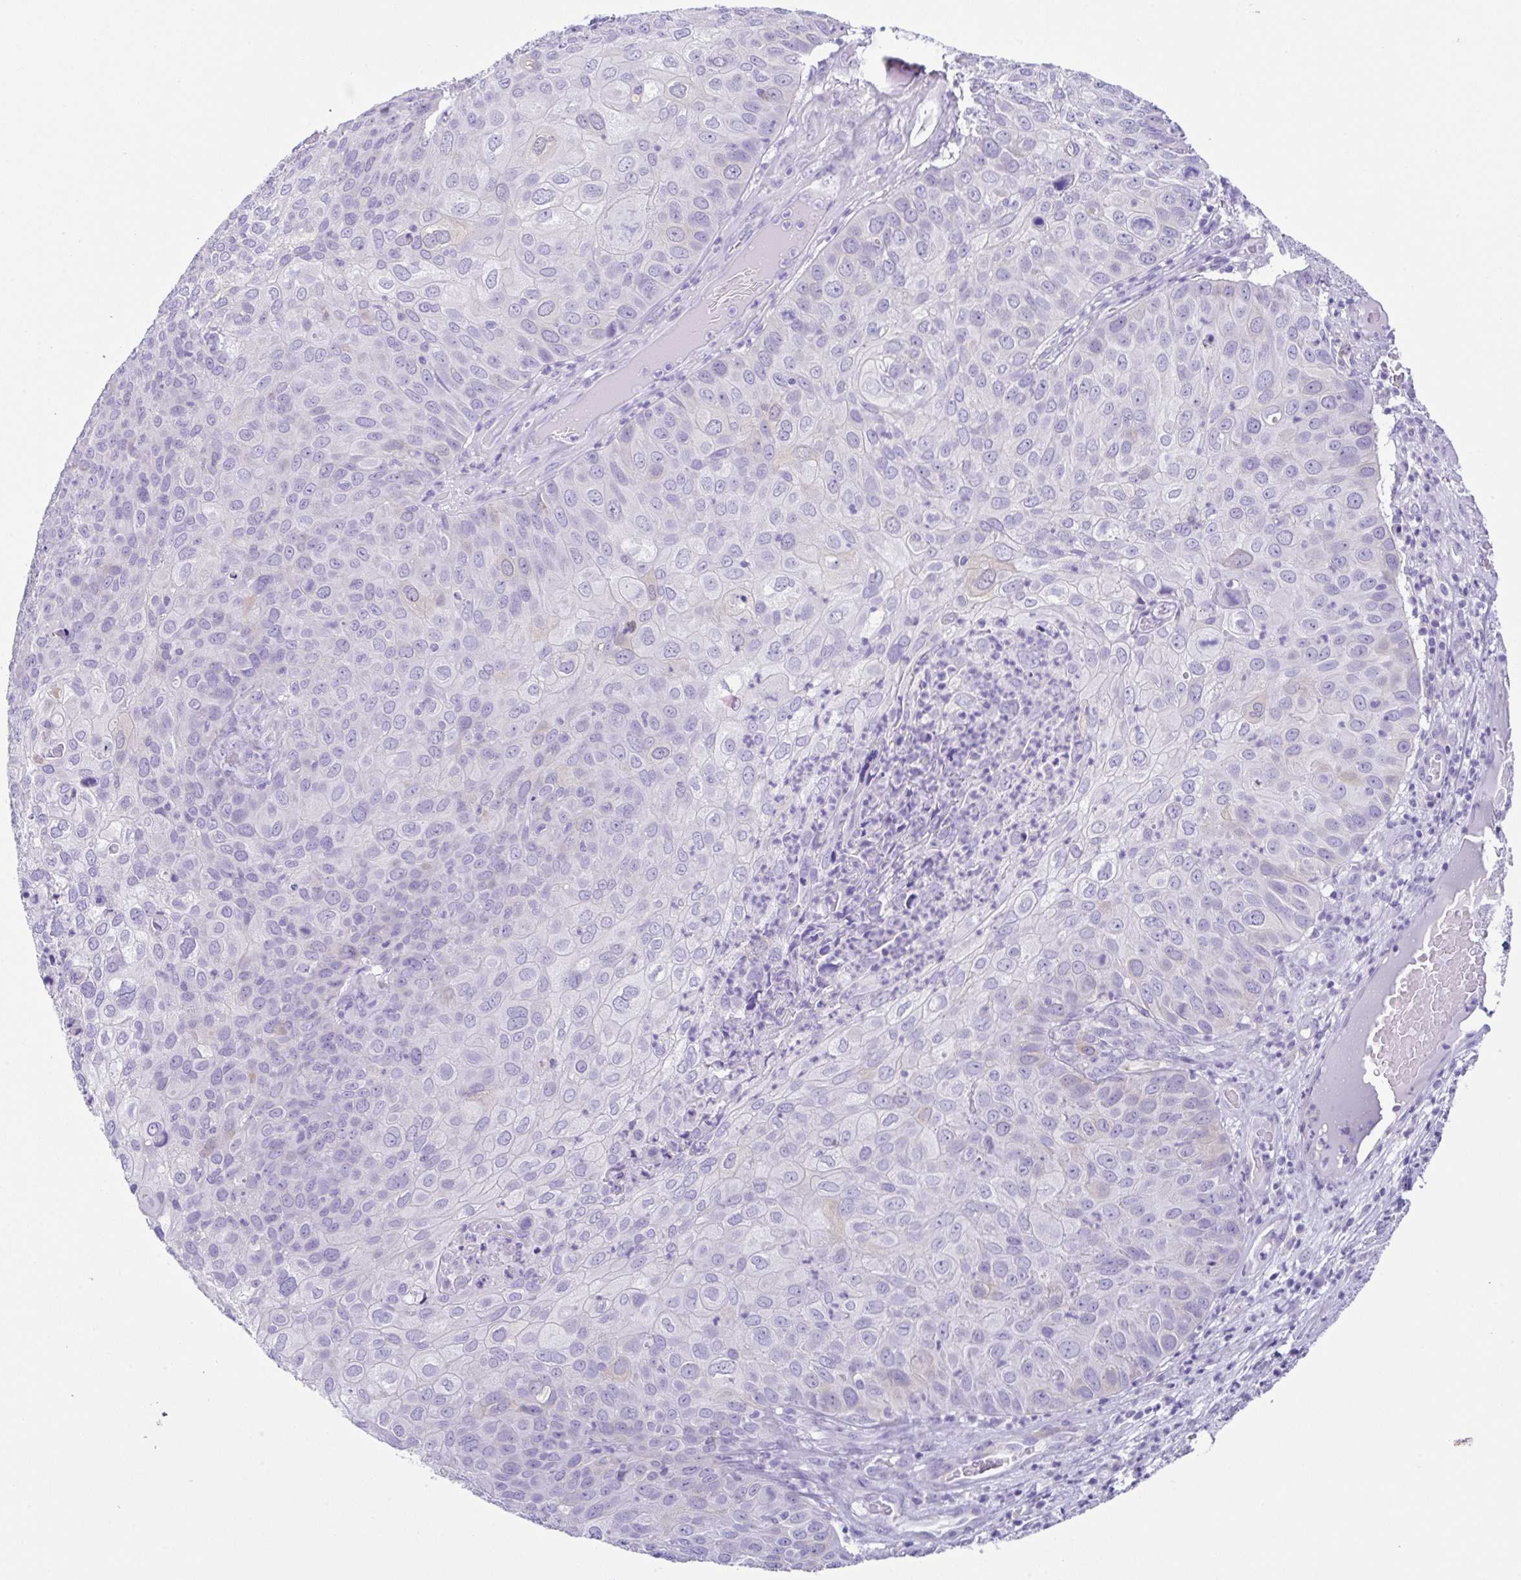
{"staining": {"intensity": "negative", "quantity": "none", "location": "none"}, "tissue": "skin cancer", "cell_type": "Tumor cells", "image_type": "cancer", "snomed": [{"axis": "morphology", "description": "Squamous cell carcinoma, NOS"}, {"axis": "topography", "description": "Skin"}], "caption": "IHC micrograph of human skin cancer stained for a protein (brown), which exhibits no positivity in tumor cells.", "gene": "RRM2", "patient": {"sex": "male", "age": 87}}